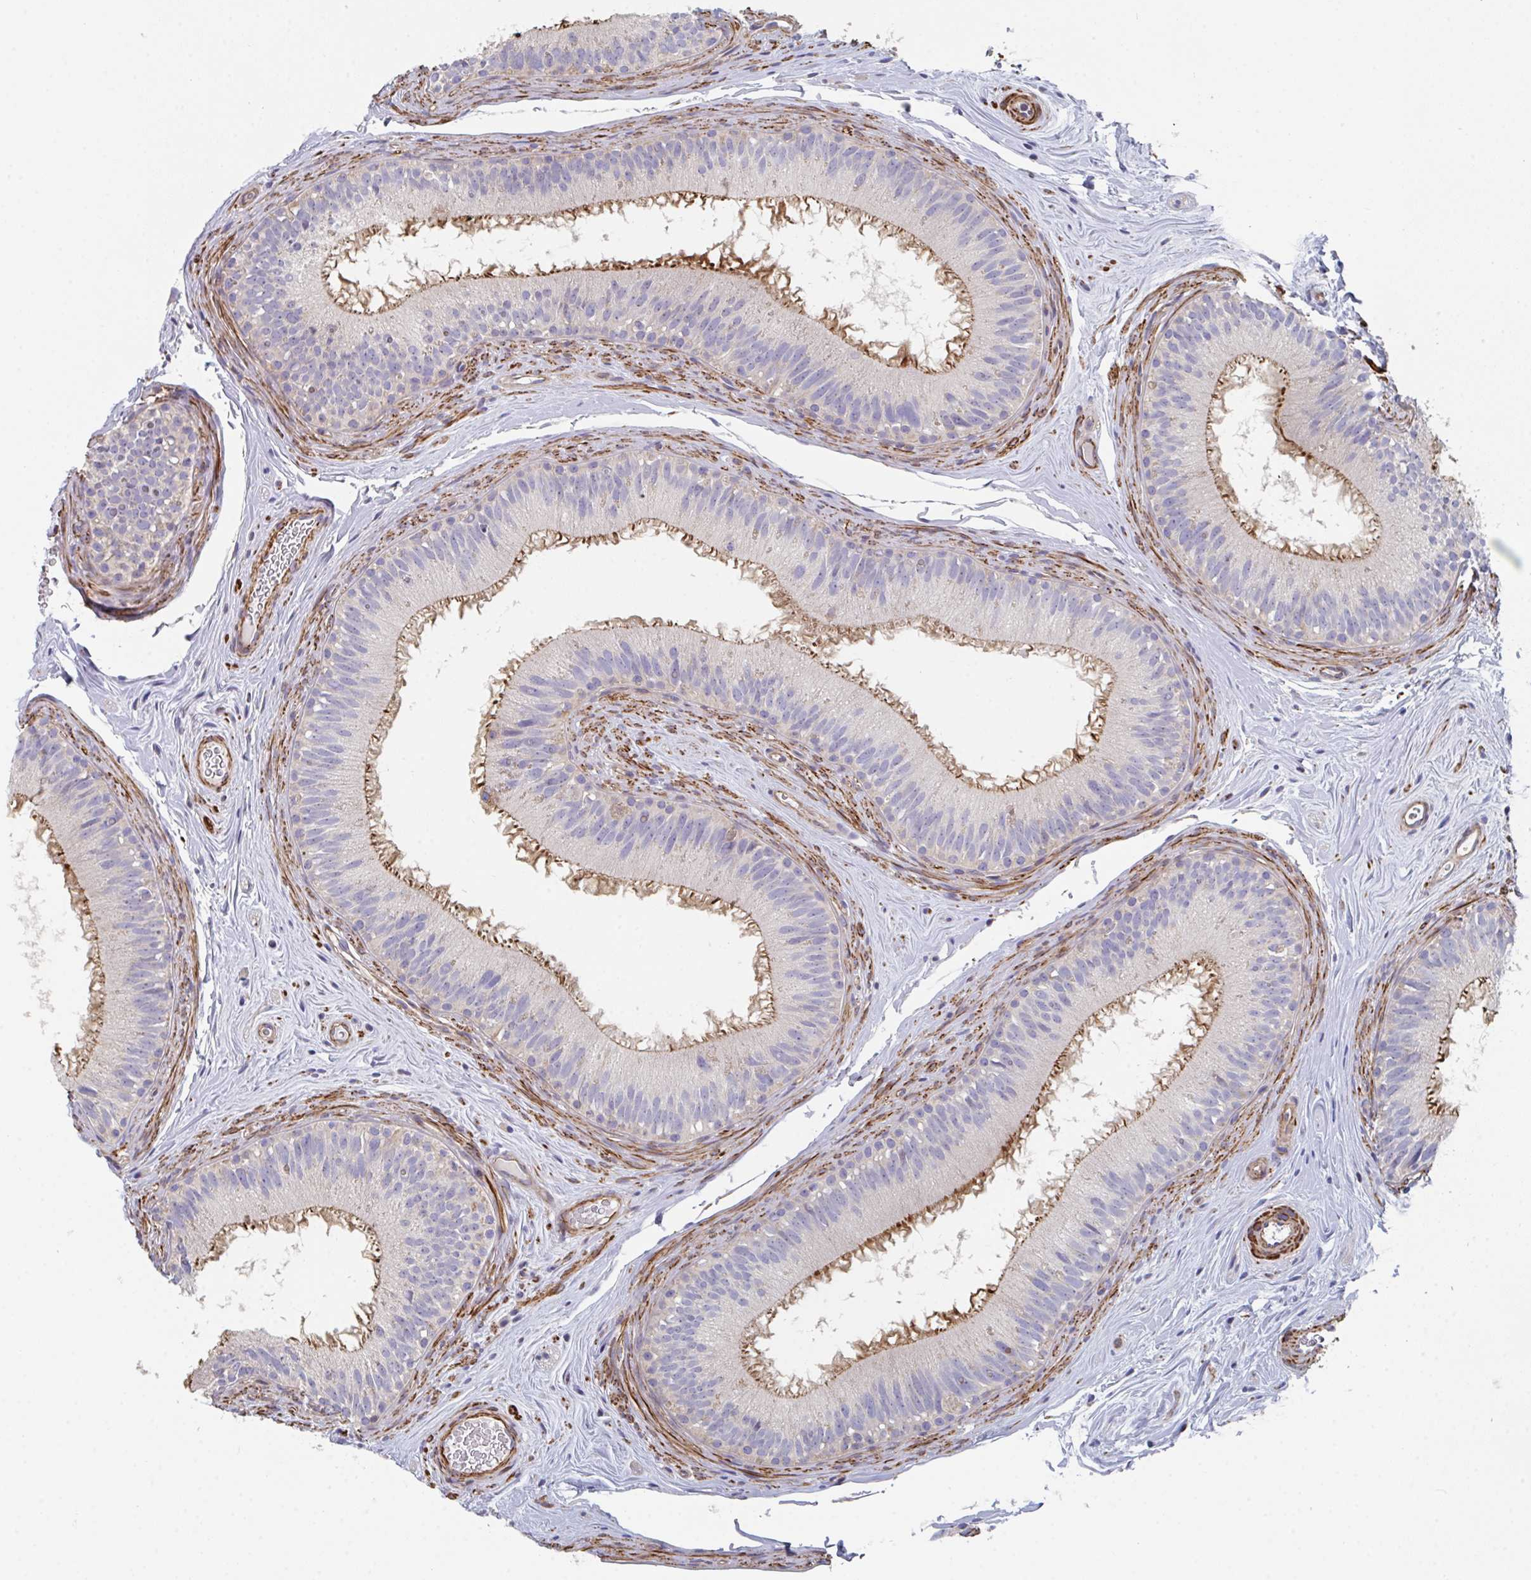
{"staining": {"intensity": "moderate", "quantity": "25%-75%", "location": "cytoplasmic/membranous"}, "tissue": "epididymis", "cell_type": "Glandular cells", "image_type": "normal", "snomed": [{"axis": "morphology", "description": "Normal tissue, NOS"}, {"axis": "topography", "description": "Epididymis"}], "caption": "Epididymis stained for a protein (brown) reveals moderate cytoplasmic/membranous positive staining in approximately 25%-75% of glandular cells.", "gene": "FZD2", "patient": {"sex": "male", "age": 44}}